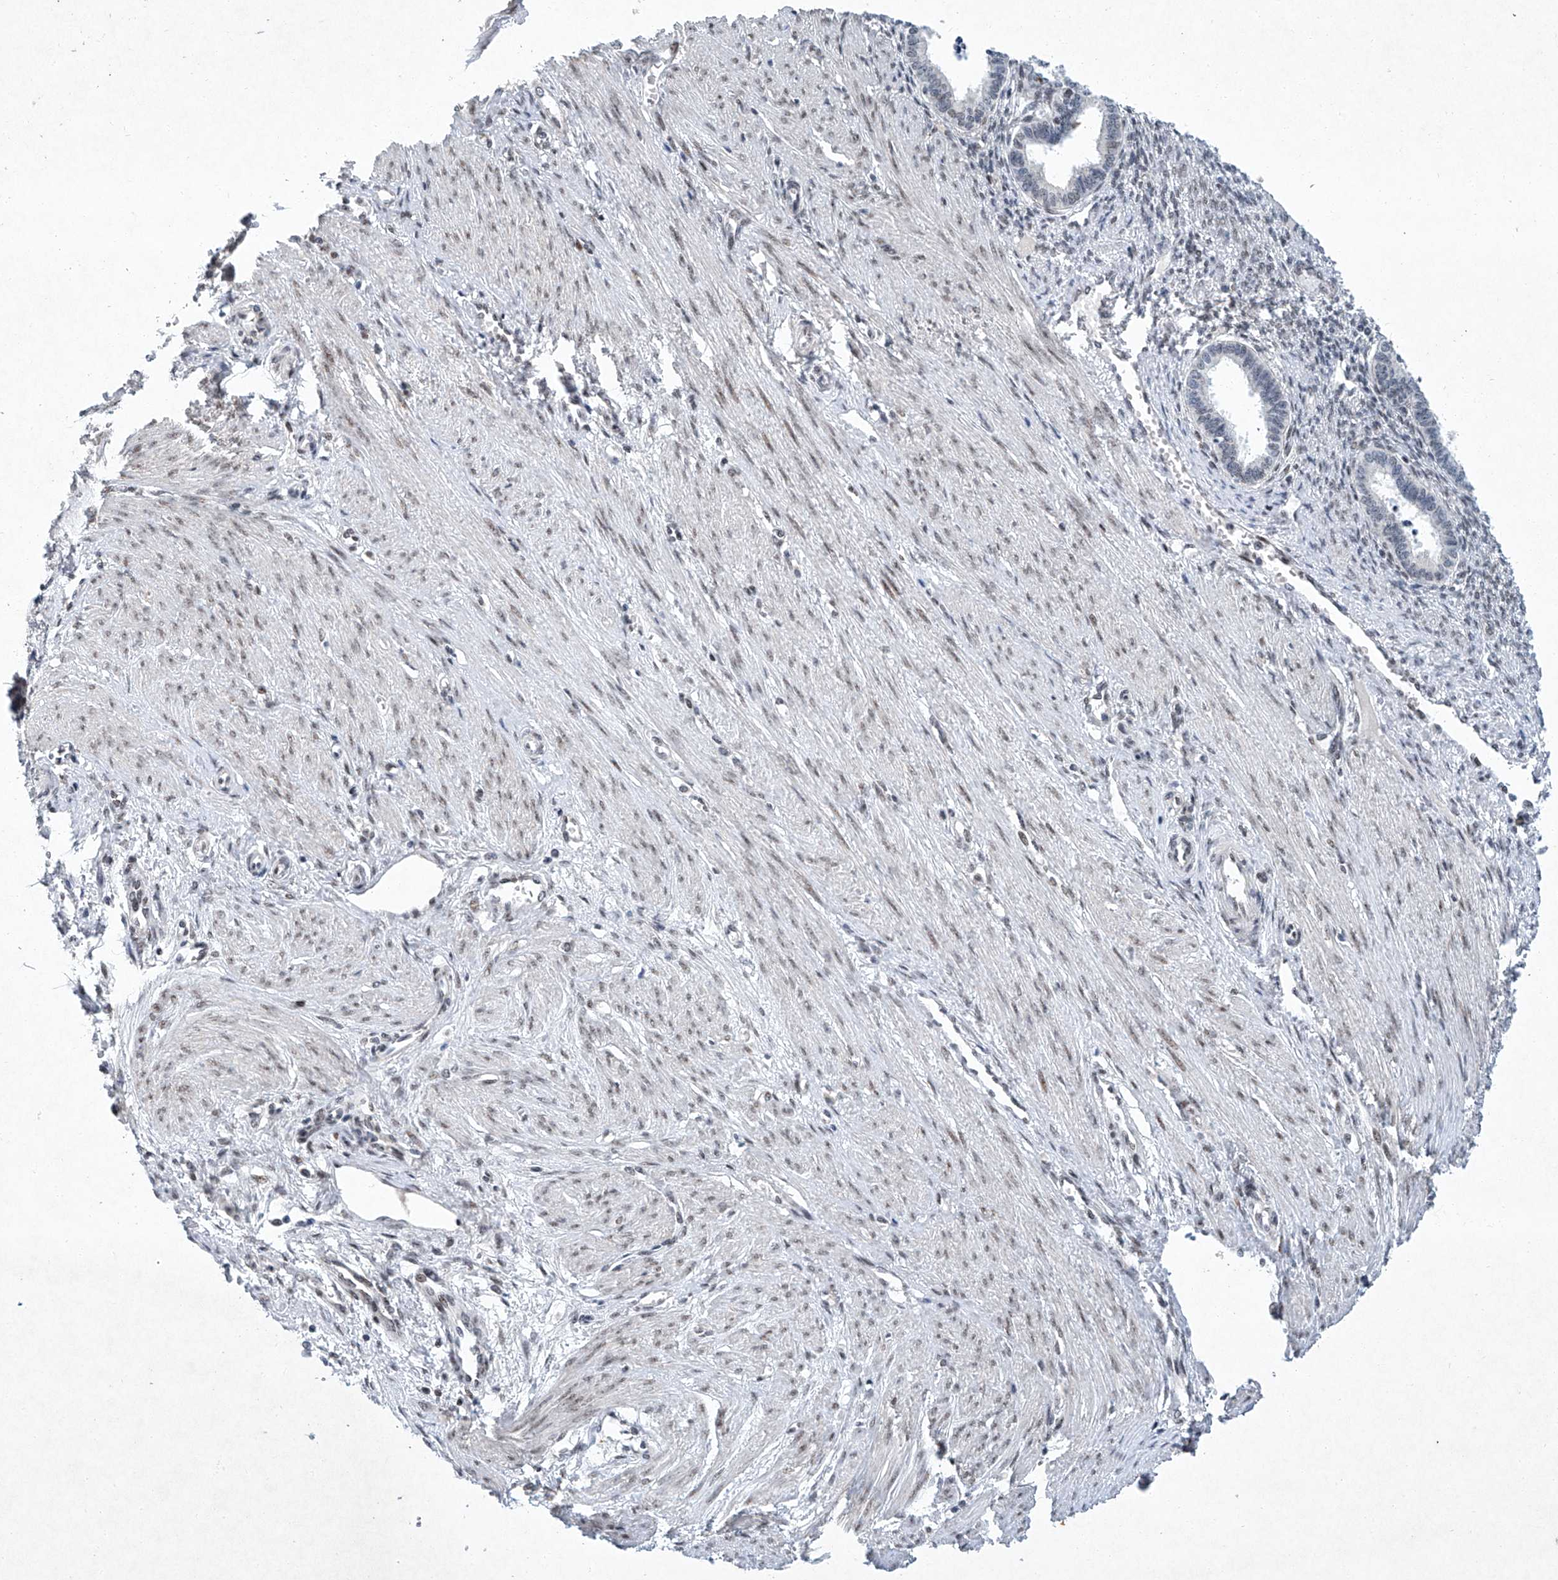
{"staining": {"intensity": "negative", "quantity": "none", "location": "none"}, "tissue": "endometrium", "cell_type": "Cells in endometrial stroma", "image_type": "normal", "snomed": [{"axis": "morphology", "description": "Normal tissue, NOS"}, {"axis": "topography", "description": "Endometrium"}], "caption": "Micrograph shows no protein positivity in cells in endometrial stroma of benign endometrium. (DAB immunohistochemistry, high magnification).", "gene": "TFDP1", "patient": {"sex": "female", "age": 33}}